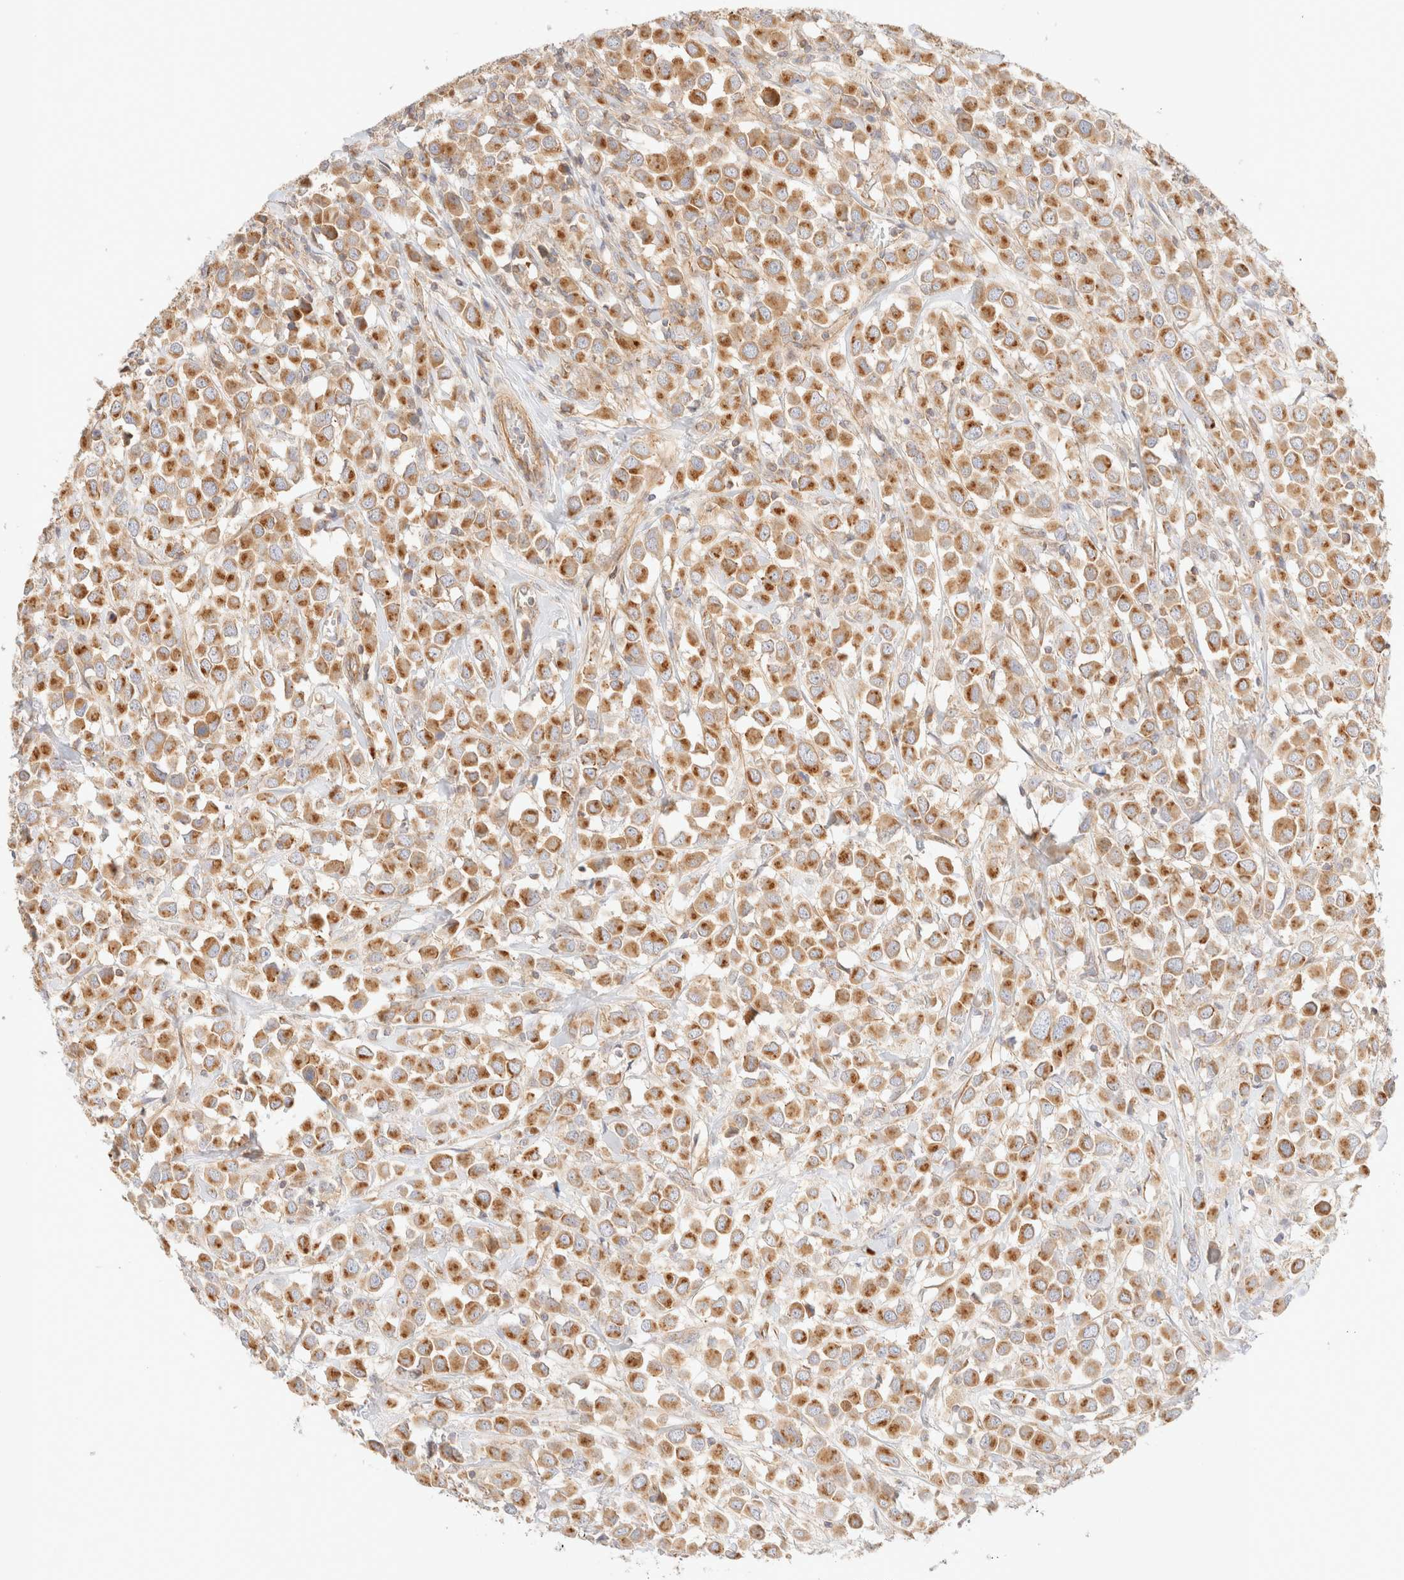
{"staining": {"intensity": "moderate", "quantity": ">75%", "location": "cytoplasmic/membranous"}, "tissue": "breast cancer", "cell_type": "Tumor cells", "image_type": "cancer", "snomed": [{"axis": "morphology", "description": "Duct carcinoma"}, {"axis": "topography", "description": "Breast"}], "caption": "Immunohistochemical staining of human breast cancer shows medium levels of moderate cytoplasmic/membranous staining in approximately >75% of tumor cells.", "gene": "MYO10", "patient": {"sex": "female", "age": 61}}